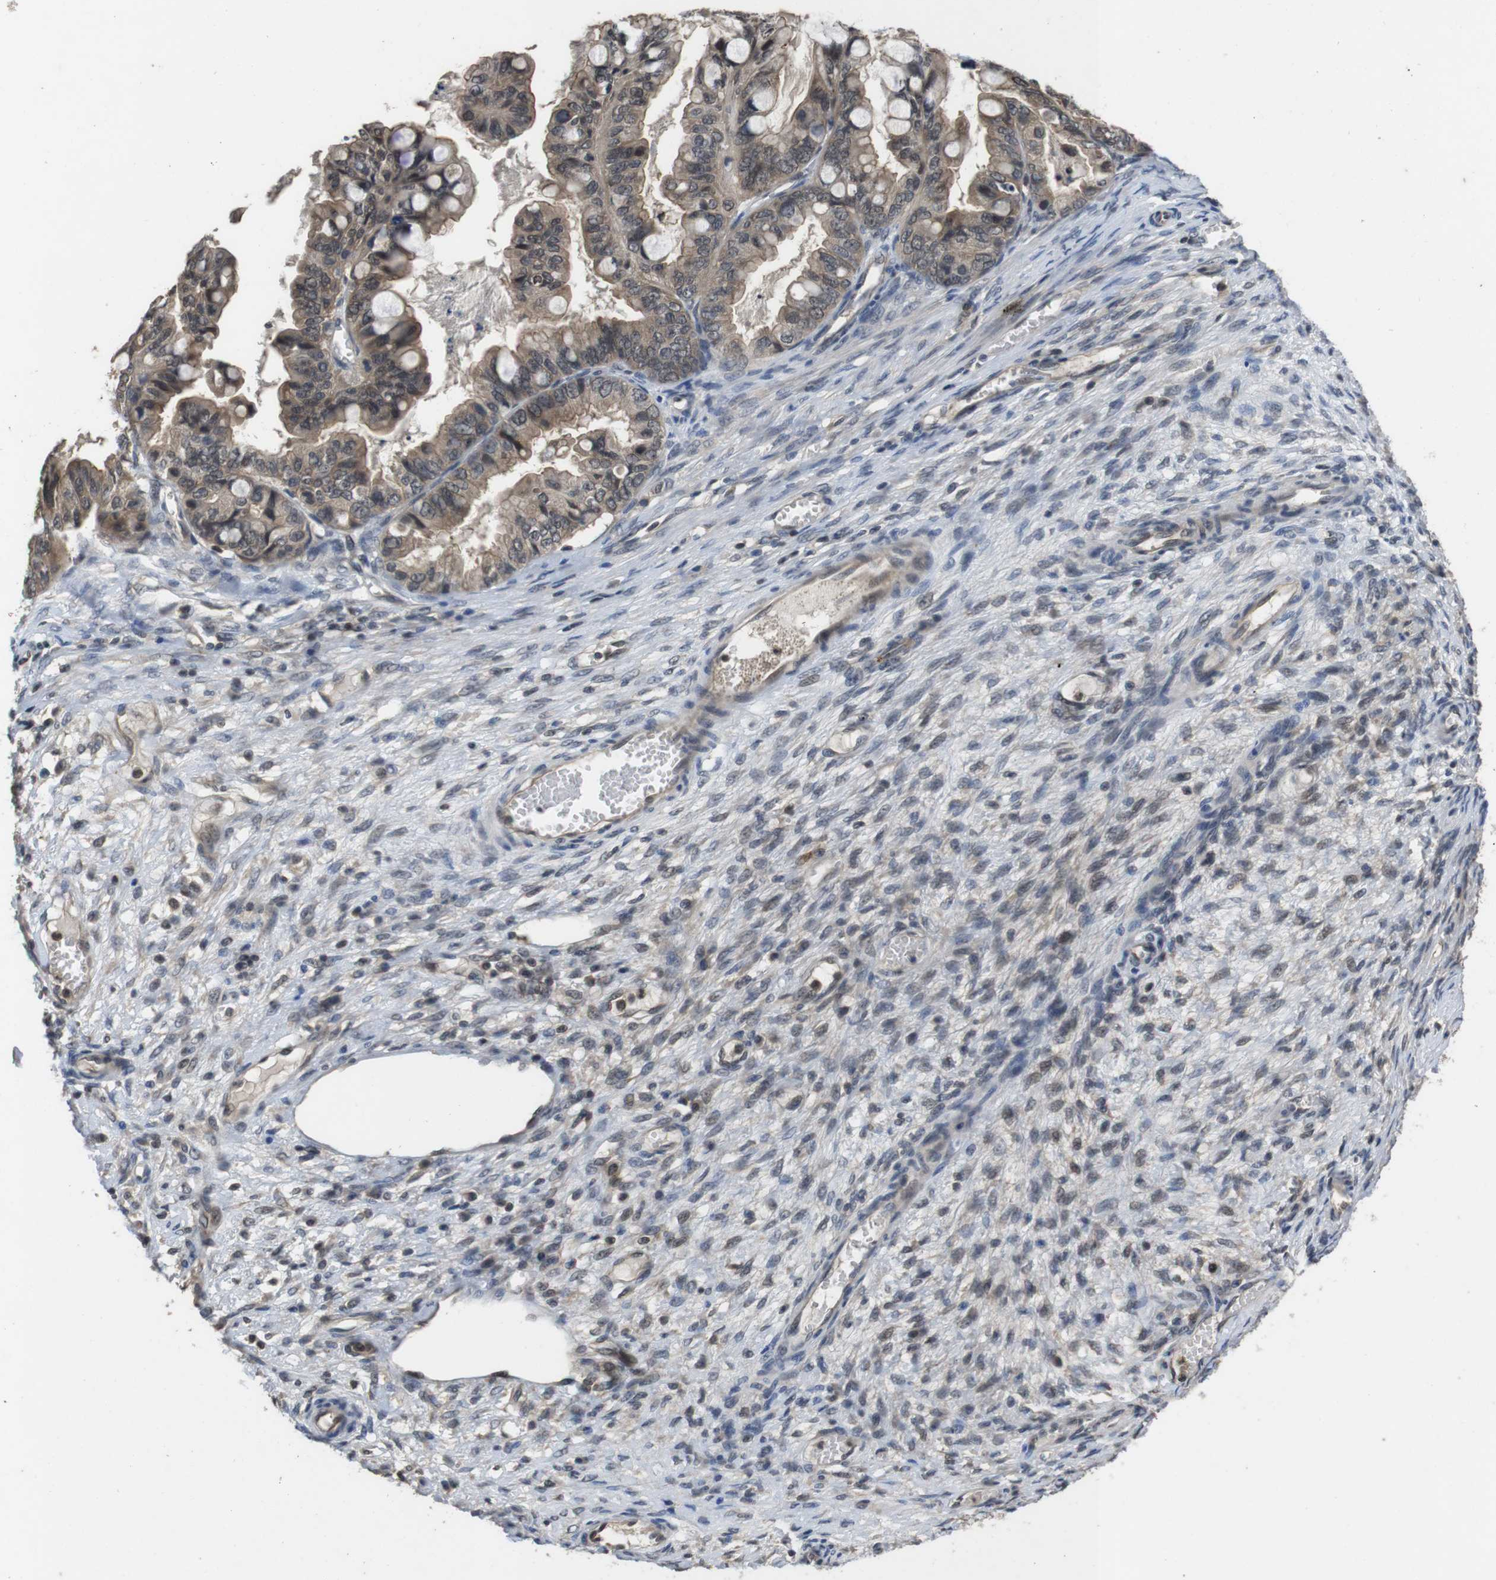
{"staining": {"intensity": "moderate", "quantity": ">75%", "location": "cytoplasmic/membranous,nuclear"}, "tissue": "ovarian cancer", "cell_type": "Tumor cells", "image_type": "cancer", "snomed": [{"axis": "morphology", "description": "Cystadenocarcinoma, mucinous, NOS"}, {"axis": "topography", "description": "Ovary"}], "caption": "An image of ovarian mucinous cystadenocarcinoma stained for a protein shows moderate cytoplasmic/membranous and nuclear brown staining in tumor cells.", "gene": "FADD", "patient": {"sex": "female", "age": 80}}